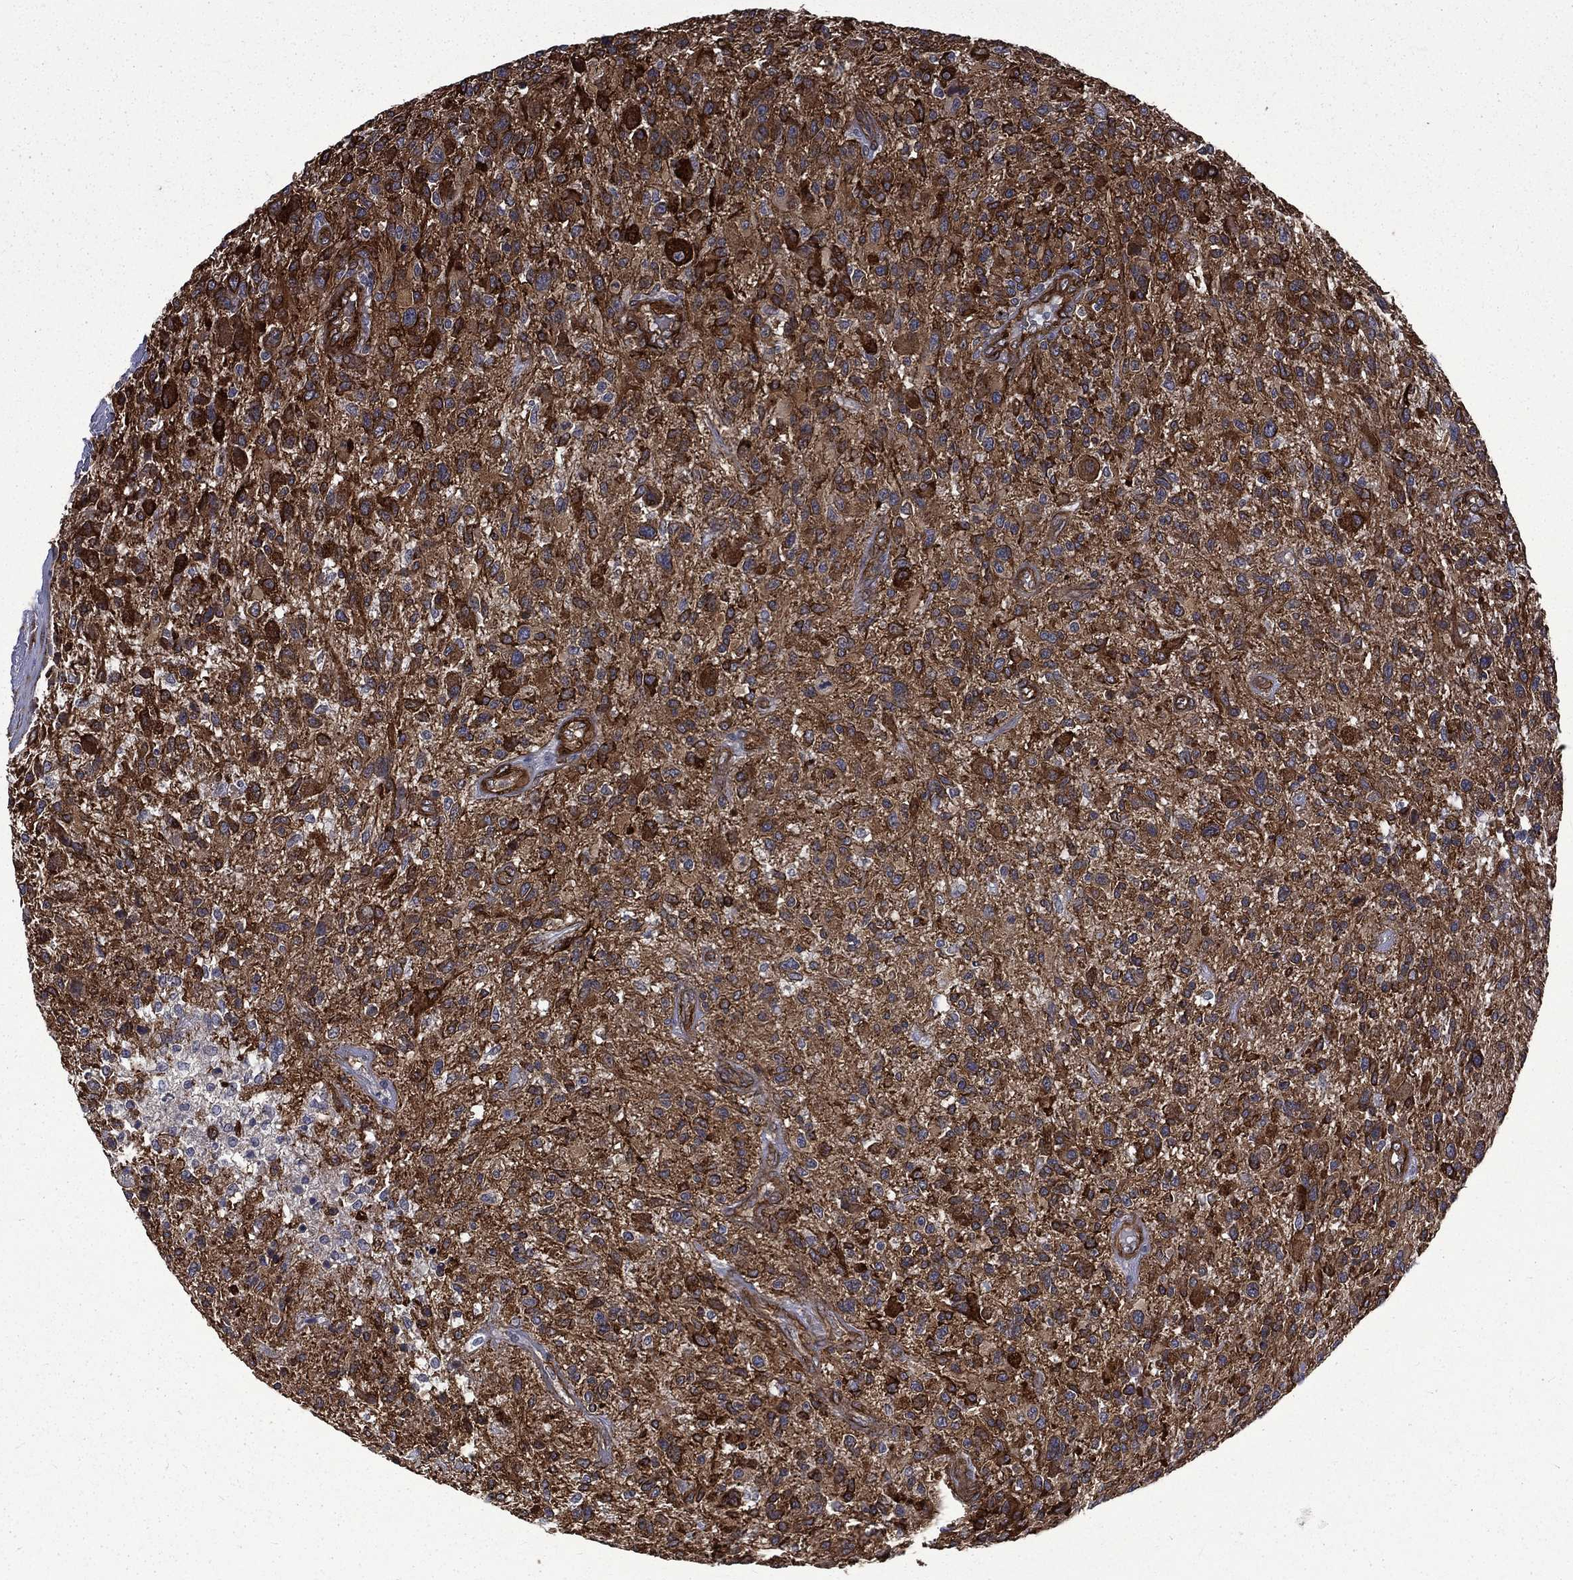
{"staining": {"intensity": "strong", "quantity": ">75%", "location": "cytoplasmic/membranous"}, "tissue": "glioma", "cell_type": "Tumor cells", "image_type": "cancer", "snomed": [{"axis": "morphology", "description": "Glioma, malignant, High grade"}, {"axis": "topography", "description": "Brain"}], "caption": "This micrograph reveals glioma stained with immunohistochemistry (IHC) to label a protein in brown. The cytoplasmic/membranous of tumor cells show strong positivity for the protein. Nuclei are counter-stained blue.", "gene": "PPFIBP1", "patient": {"sex": "male", "age": 47}}